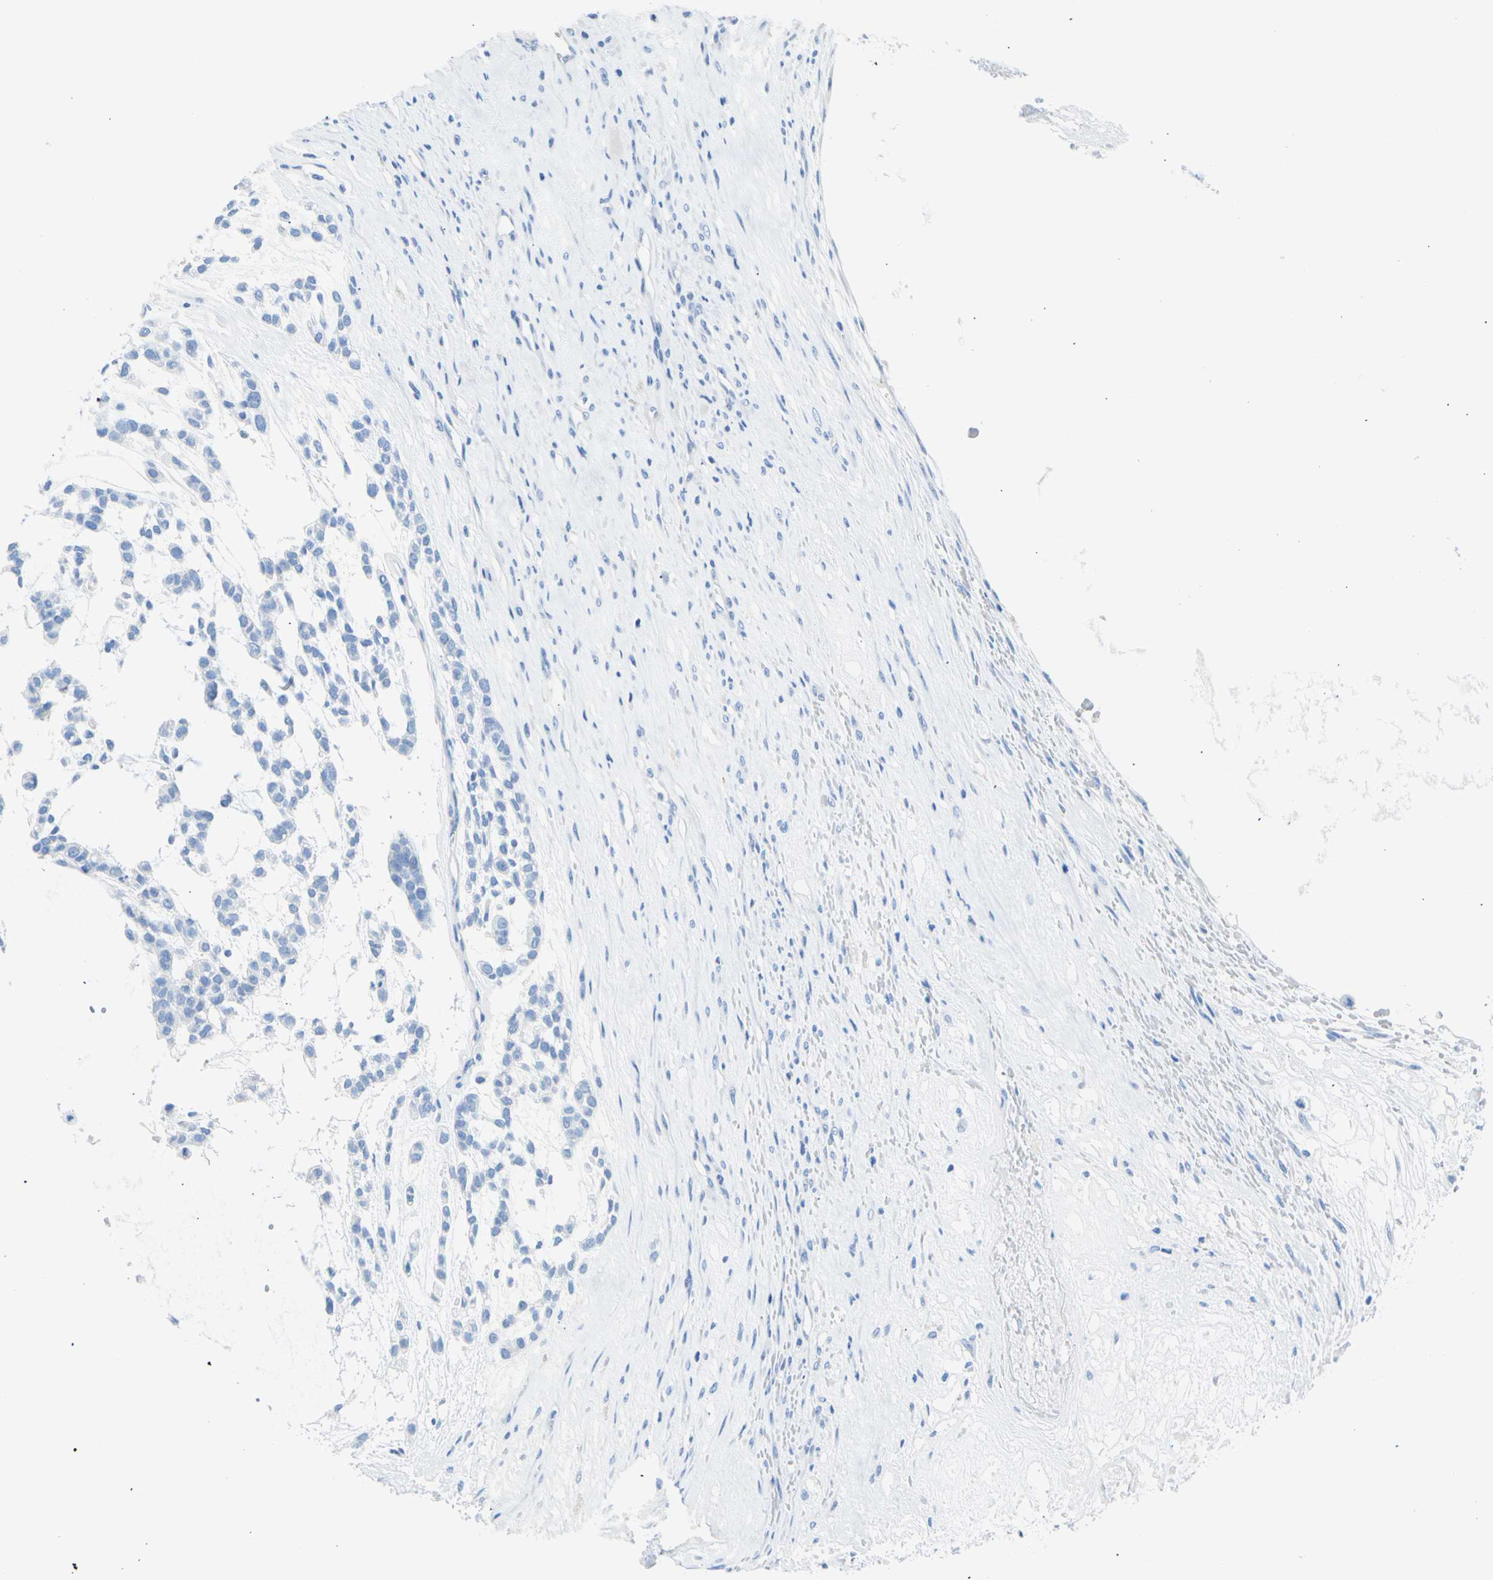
{"staining": {"intensity": "negative", "quantity": "none", "location": "none"}, "tissue": "head and neck cancer", "cell_type": "Tumor cells", "image_type": "cancer", "snomed": [{"axis": "morphology", "description": "Adenocarcinoma, NOS"}, {"axis": "morphology", "description": "Adenoma, NOS"}, {"axis": "topography", "description": "Head-Neck"}], "caption": "This is an immunohistochemistry (IHC) micrograph of adenocarcinoma (head and neck). There is no staining in tumor cells.", "gene": "CEL", "patient": {"sex": "female", "age": 55}}